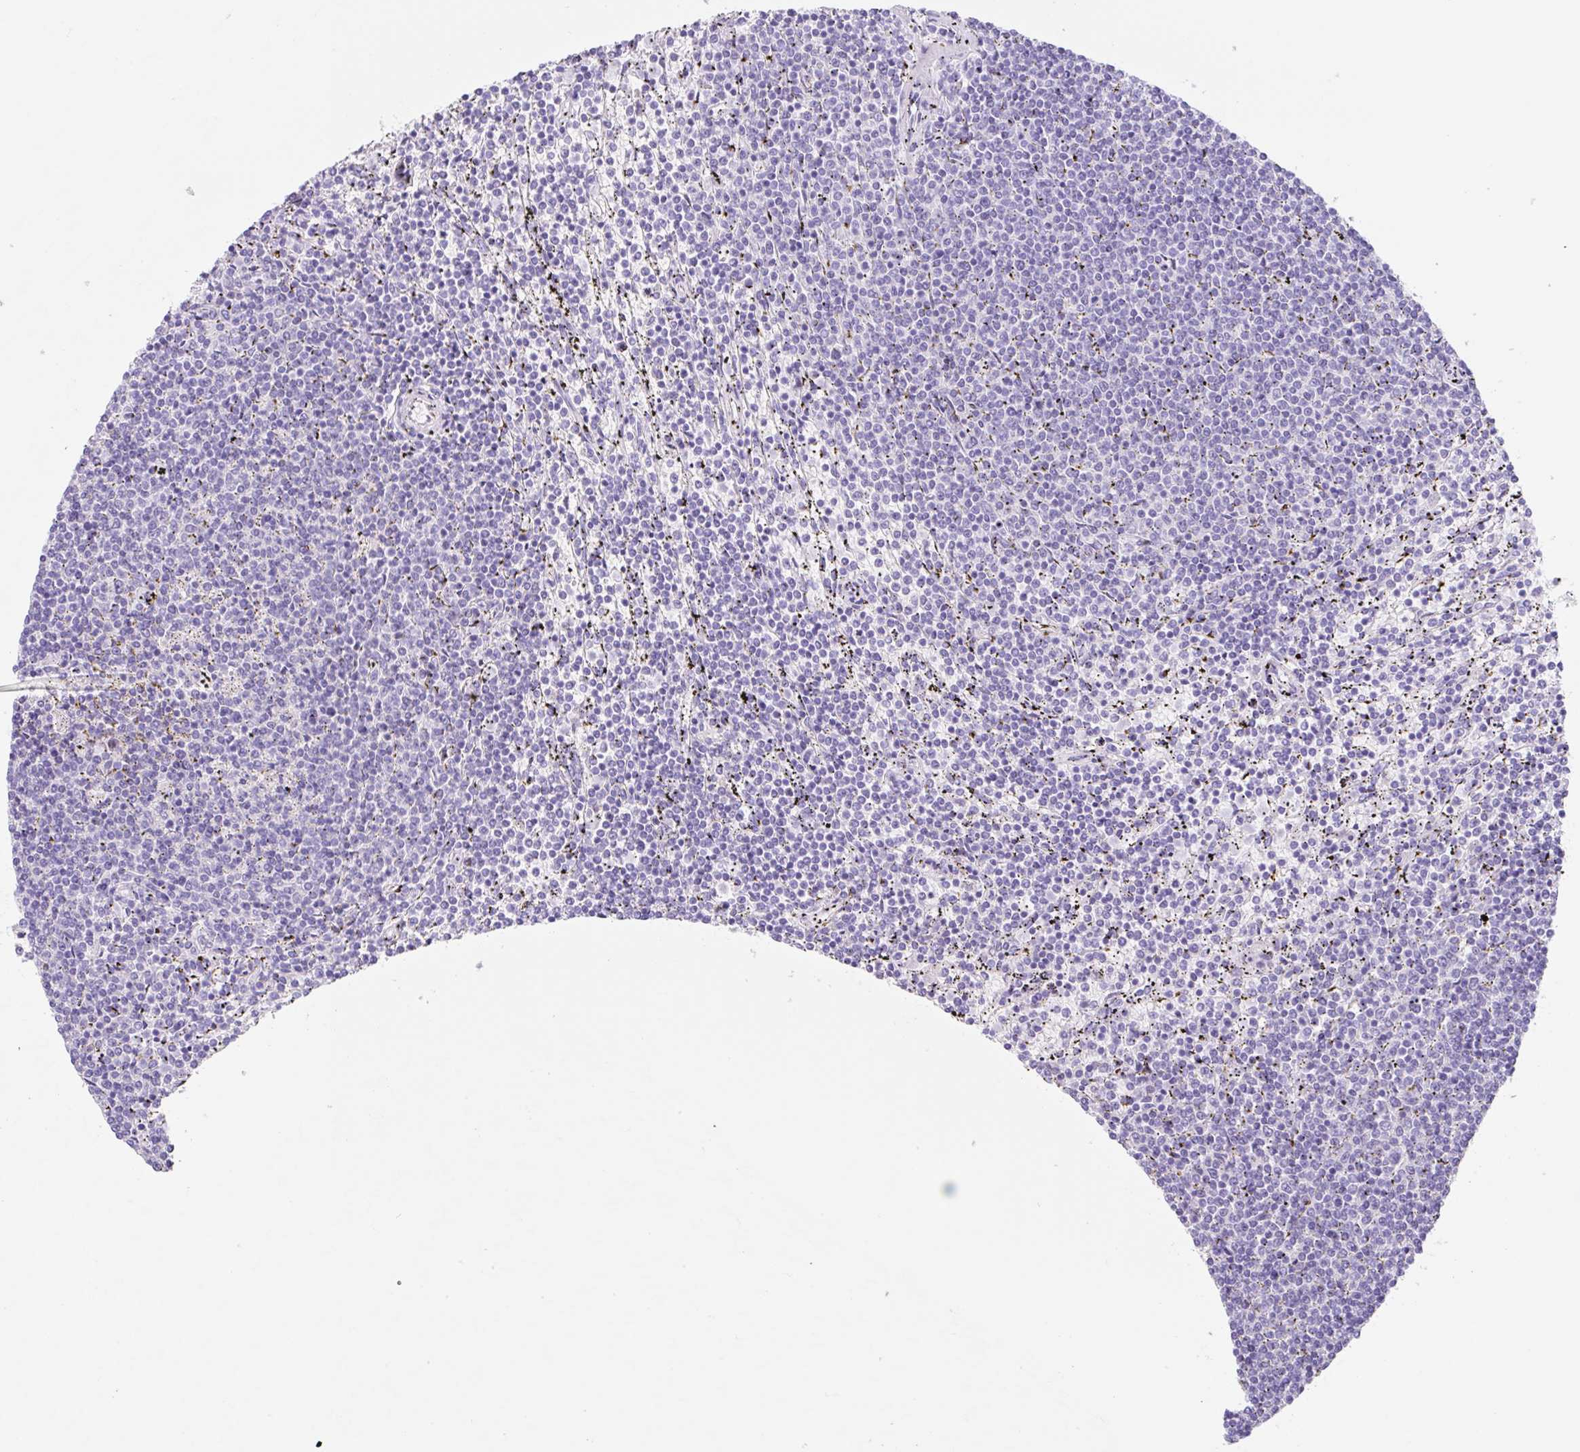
{"staining": {"intensity": "negative", "quantity": "none", "location": "none"}, "tissue": "lymphoma", "cell_type": "Tumor cells", "image_type": "cancer", "snomed": [{"axis": "morphology", "description": "Malignant lymphoma, non-Hodgkin's type, Low grade"}, {"axis": "topography", "description": "Spleen"}], "caption": "This is an IHC image of human malignant lymphoma, non-Hodgkin's type (low-grade). There is no staining in tumor cells.", "gene": "KLK8", "patient": {"sex": "female", "age": 50}}